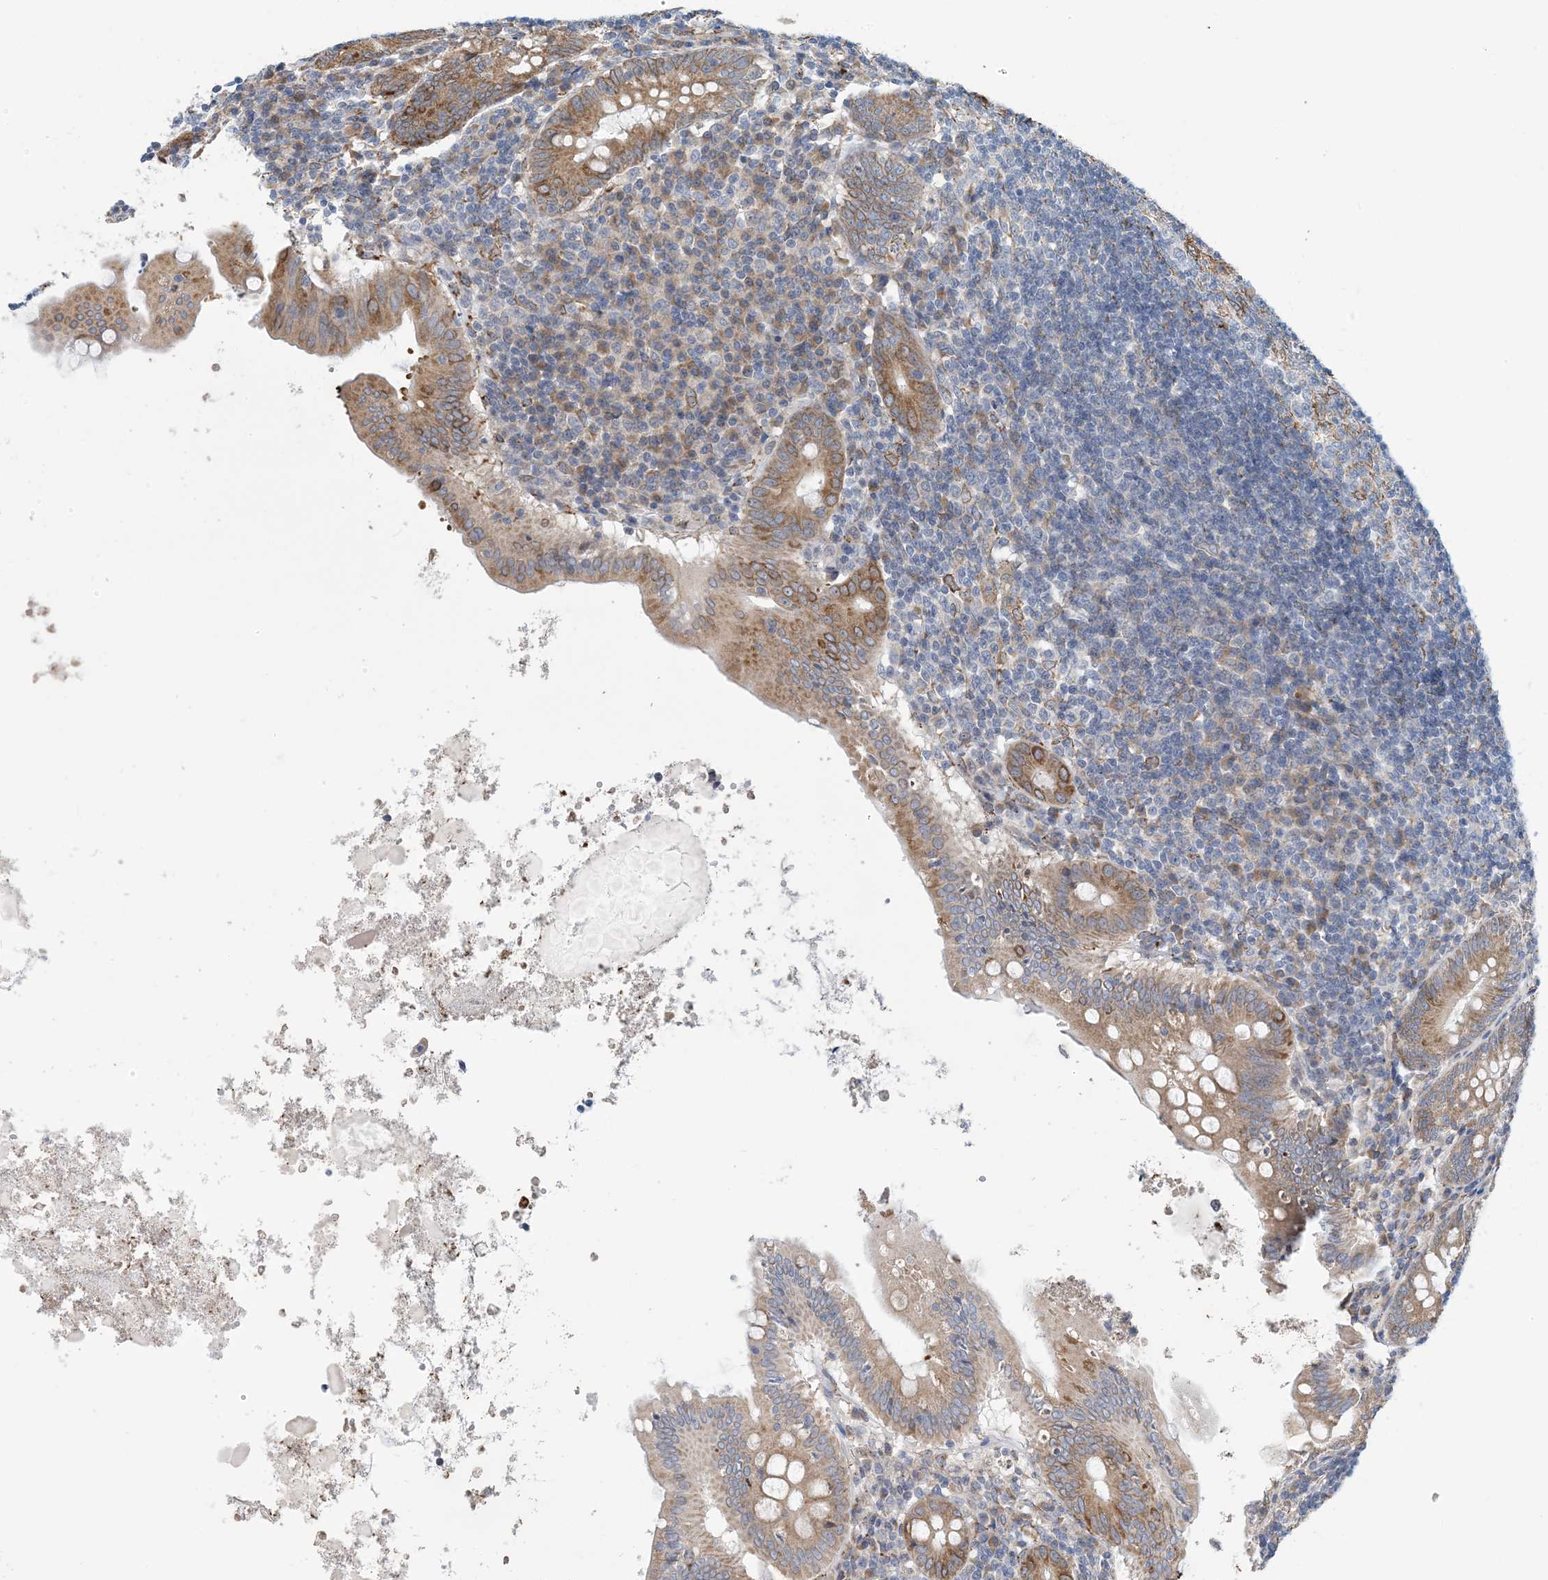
{"staining": {"intensity": "moderate", "quantity": ">75%", "location": "cytoplasmic/membranous"}, "tissue": "appendix", "cell_type": "Glandular cells", "image_type": "normal", "snomed": [{"axis": "morphology", "description": "Normal tissue, NOS"}, {"axis": "topography", "description": "Appendix"}], "caption": "Protein positivity by IHC reveals moderate cytoplasmic/membranous staining in about >75% of glandular cells in unremarkable appendix.", "gene": "CCDC14", "patient": {"sex": "female", "age": 54}}